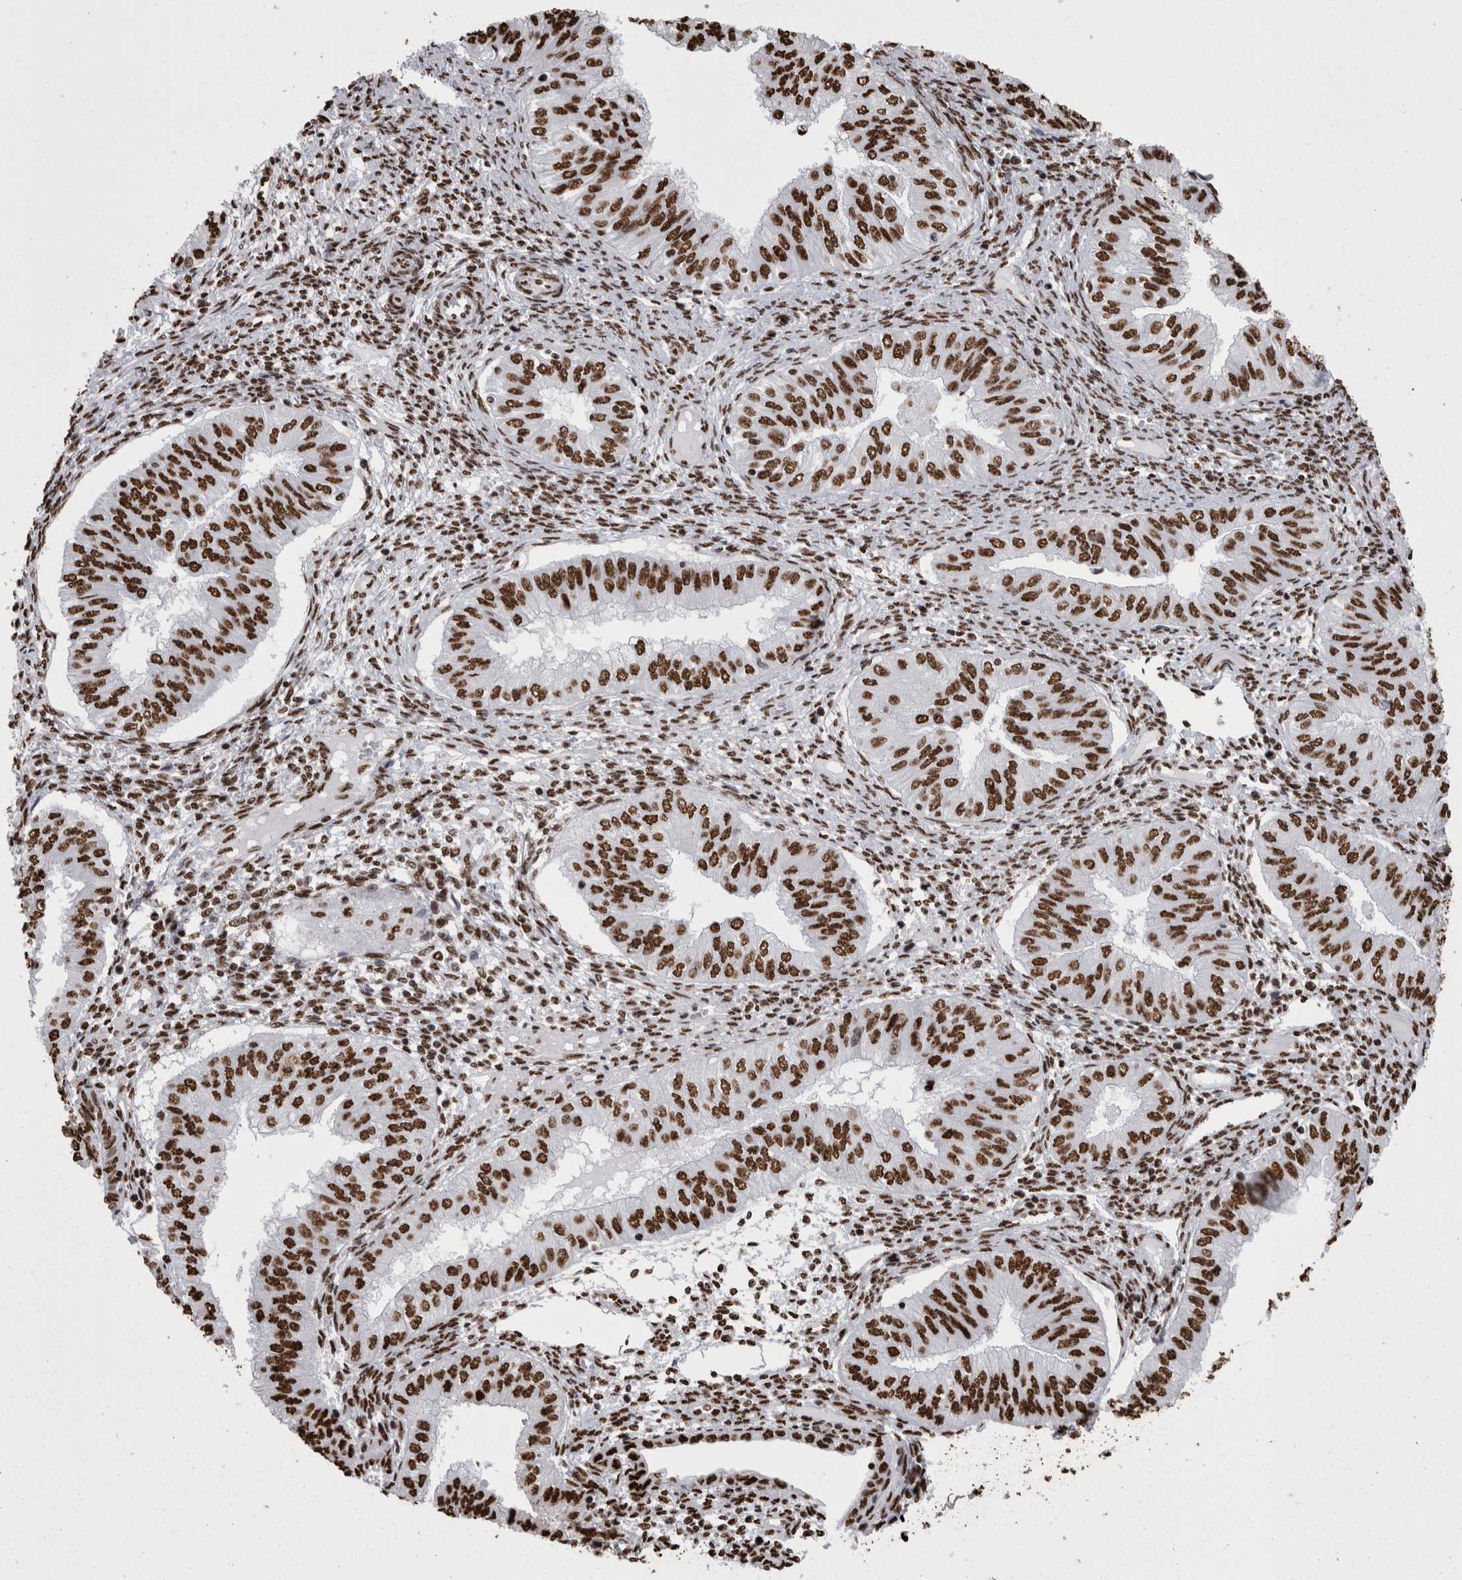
{"staining": {"intensity": "strong", "quantity": ">75%", "location": "nuclear"}, "tissue": "endometrial cancer", "cell_type": "Tumor cells", "image_type": "cancer", "snomed": [{"axis": "morphology", "description": "Normal tissue, NOS"}, {"axis": "morphology", "description": "Adenocarcinoma, NOS"}, {"axis": "topography", "description": "Endometrium"}], "caption": "Human endometrial adenocarcinoma stained with a protein marker demonstrates strong staining in tumor cells.", "gene": "HNRNPM", "patient": {"sex": "female", "age": 53}}